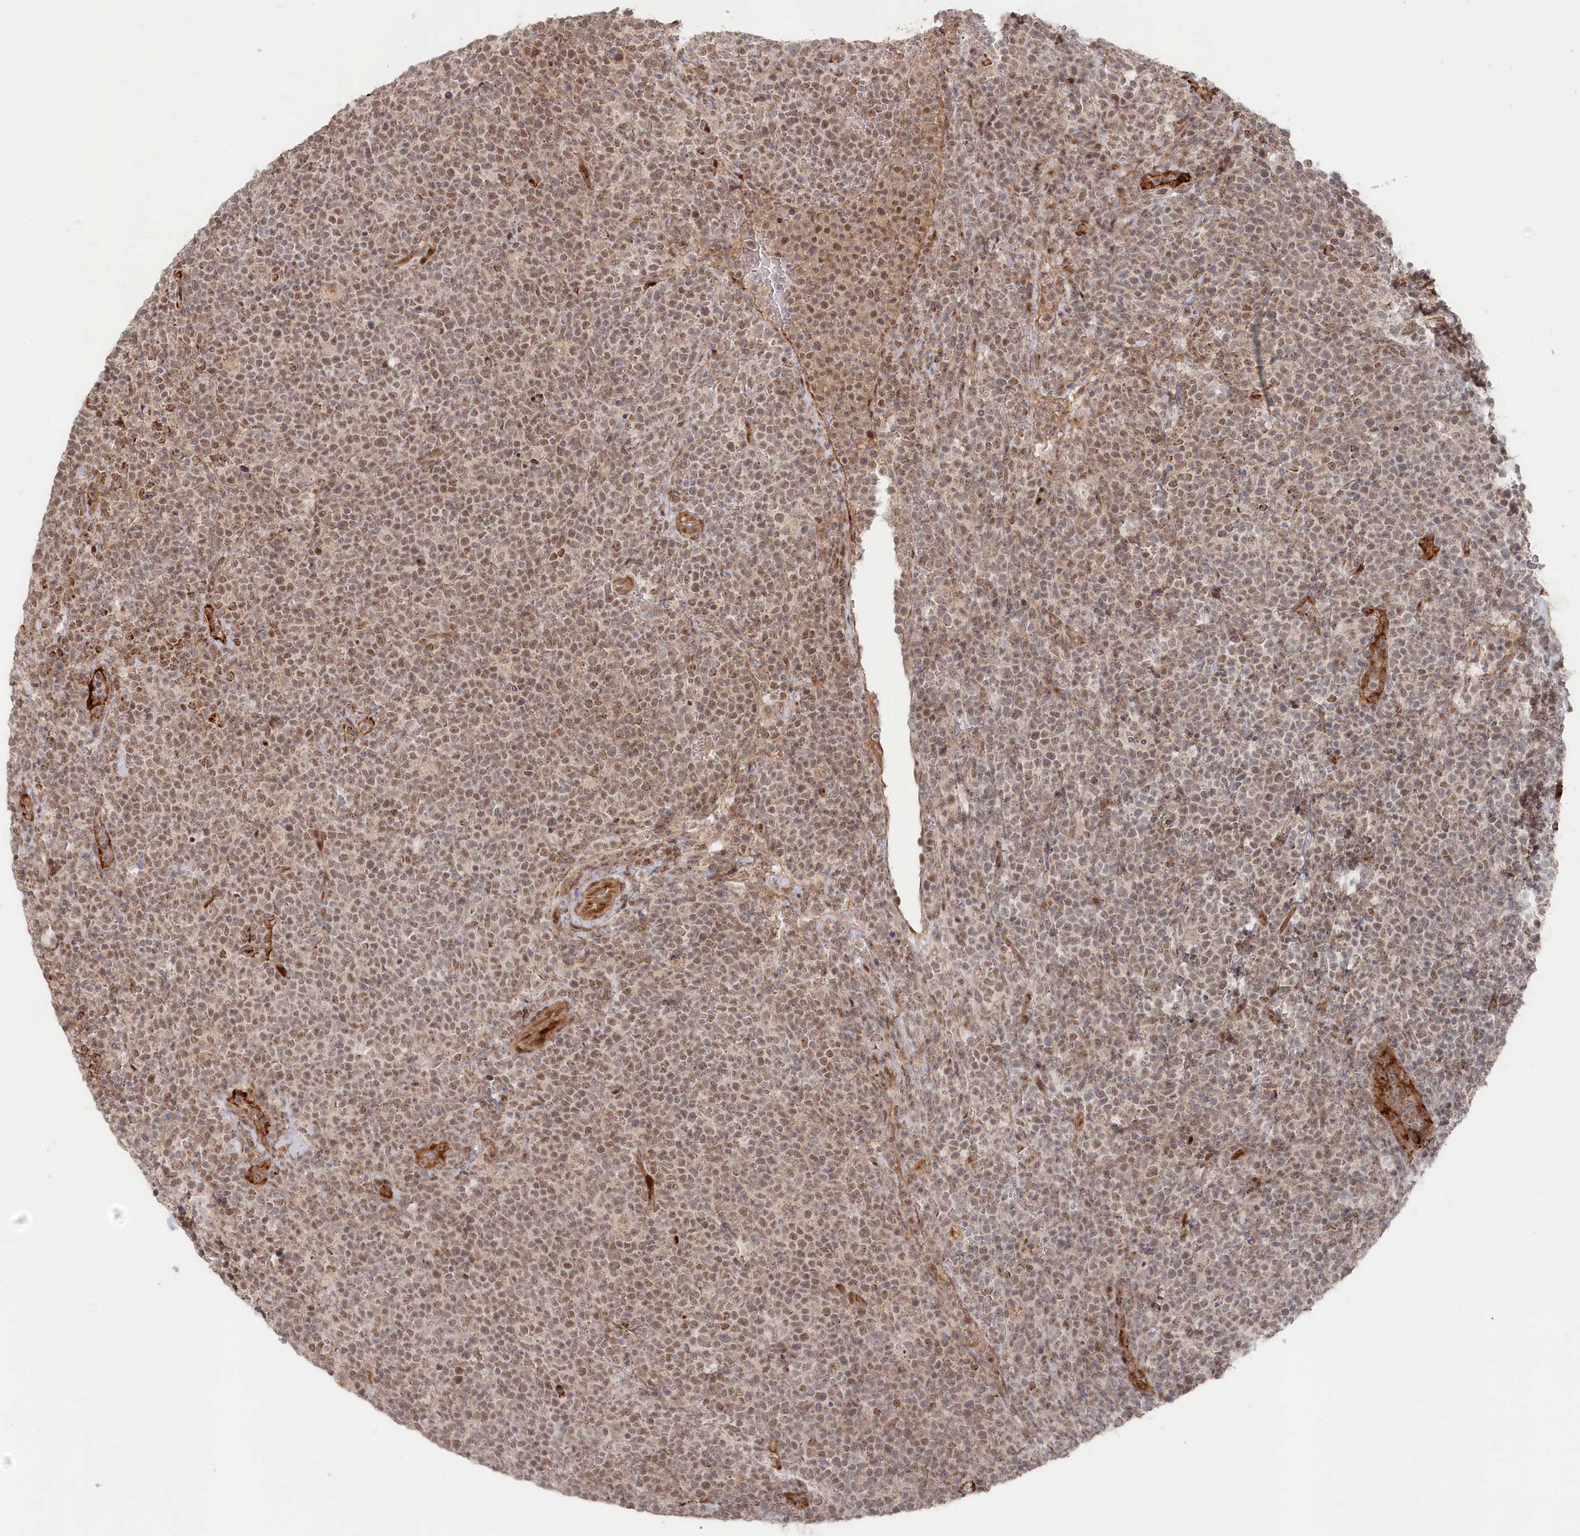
{"staining": {"intensity": "moderate", "quantity": ">75%", "location": "nuclear"}, "tissue": "lymphoma", "cell_type": "Tumor cells", "image_type": "cancer", "snomed": [{"axis": "morphology", "description": "Malignant lymphoma, non-Hodgkin's type, High grade"}, {"axis": "topography", "description": "Lymph node"}], "caption": "There is medium levels of moderate nuclear staining in tumor cells of malignant lymphoma, non-Hodgkin's type (high-grade), as demonstrated by immunohistochemical staining (brown color).", "gene": "POLR3A", "patient": {"sex": "male", "age": 61}}